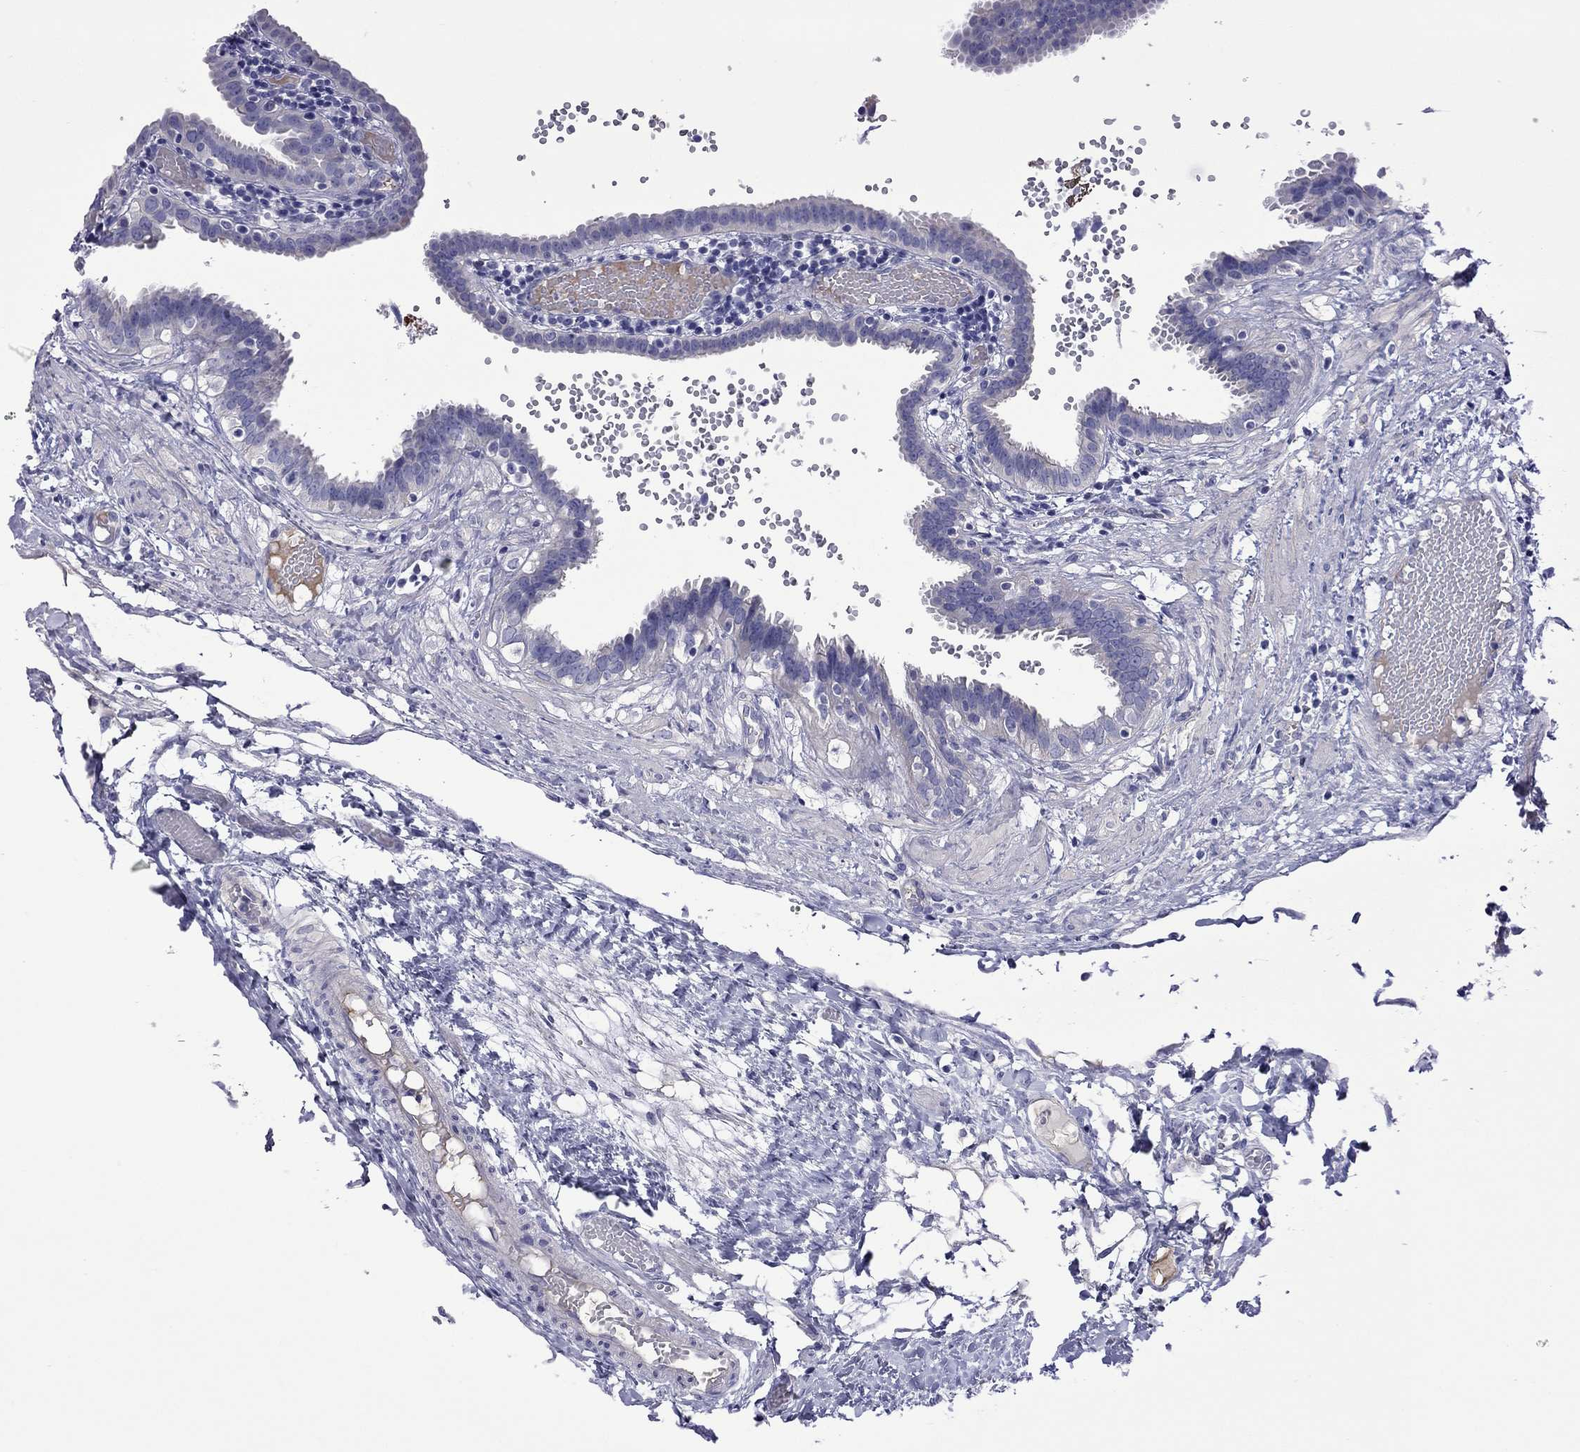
{"staining": {"intensity": "negative", "quantity": "none", "location": "none"}, "tissue": "fallopian tube", "cell_type": "Glandular cells", "image_type": "normal", "snomed": [{"axis": "morphology", "description": "Normal tissue, NOS"}, {"axis": "topography", "description": "Fallopian tube"}], "caption": "High magnification brightfield microscopy of unremarkable fallopian tube stained with DAB (3,3'-diaminobenzidine) (brown) and counterstained with hematoxylin (blue): glandular cells show no significant positivity.", "gene": "STAR", "patient": {"sex": "female", "age": 37}}